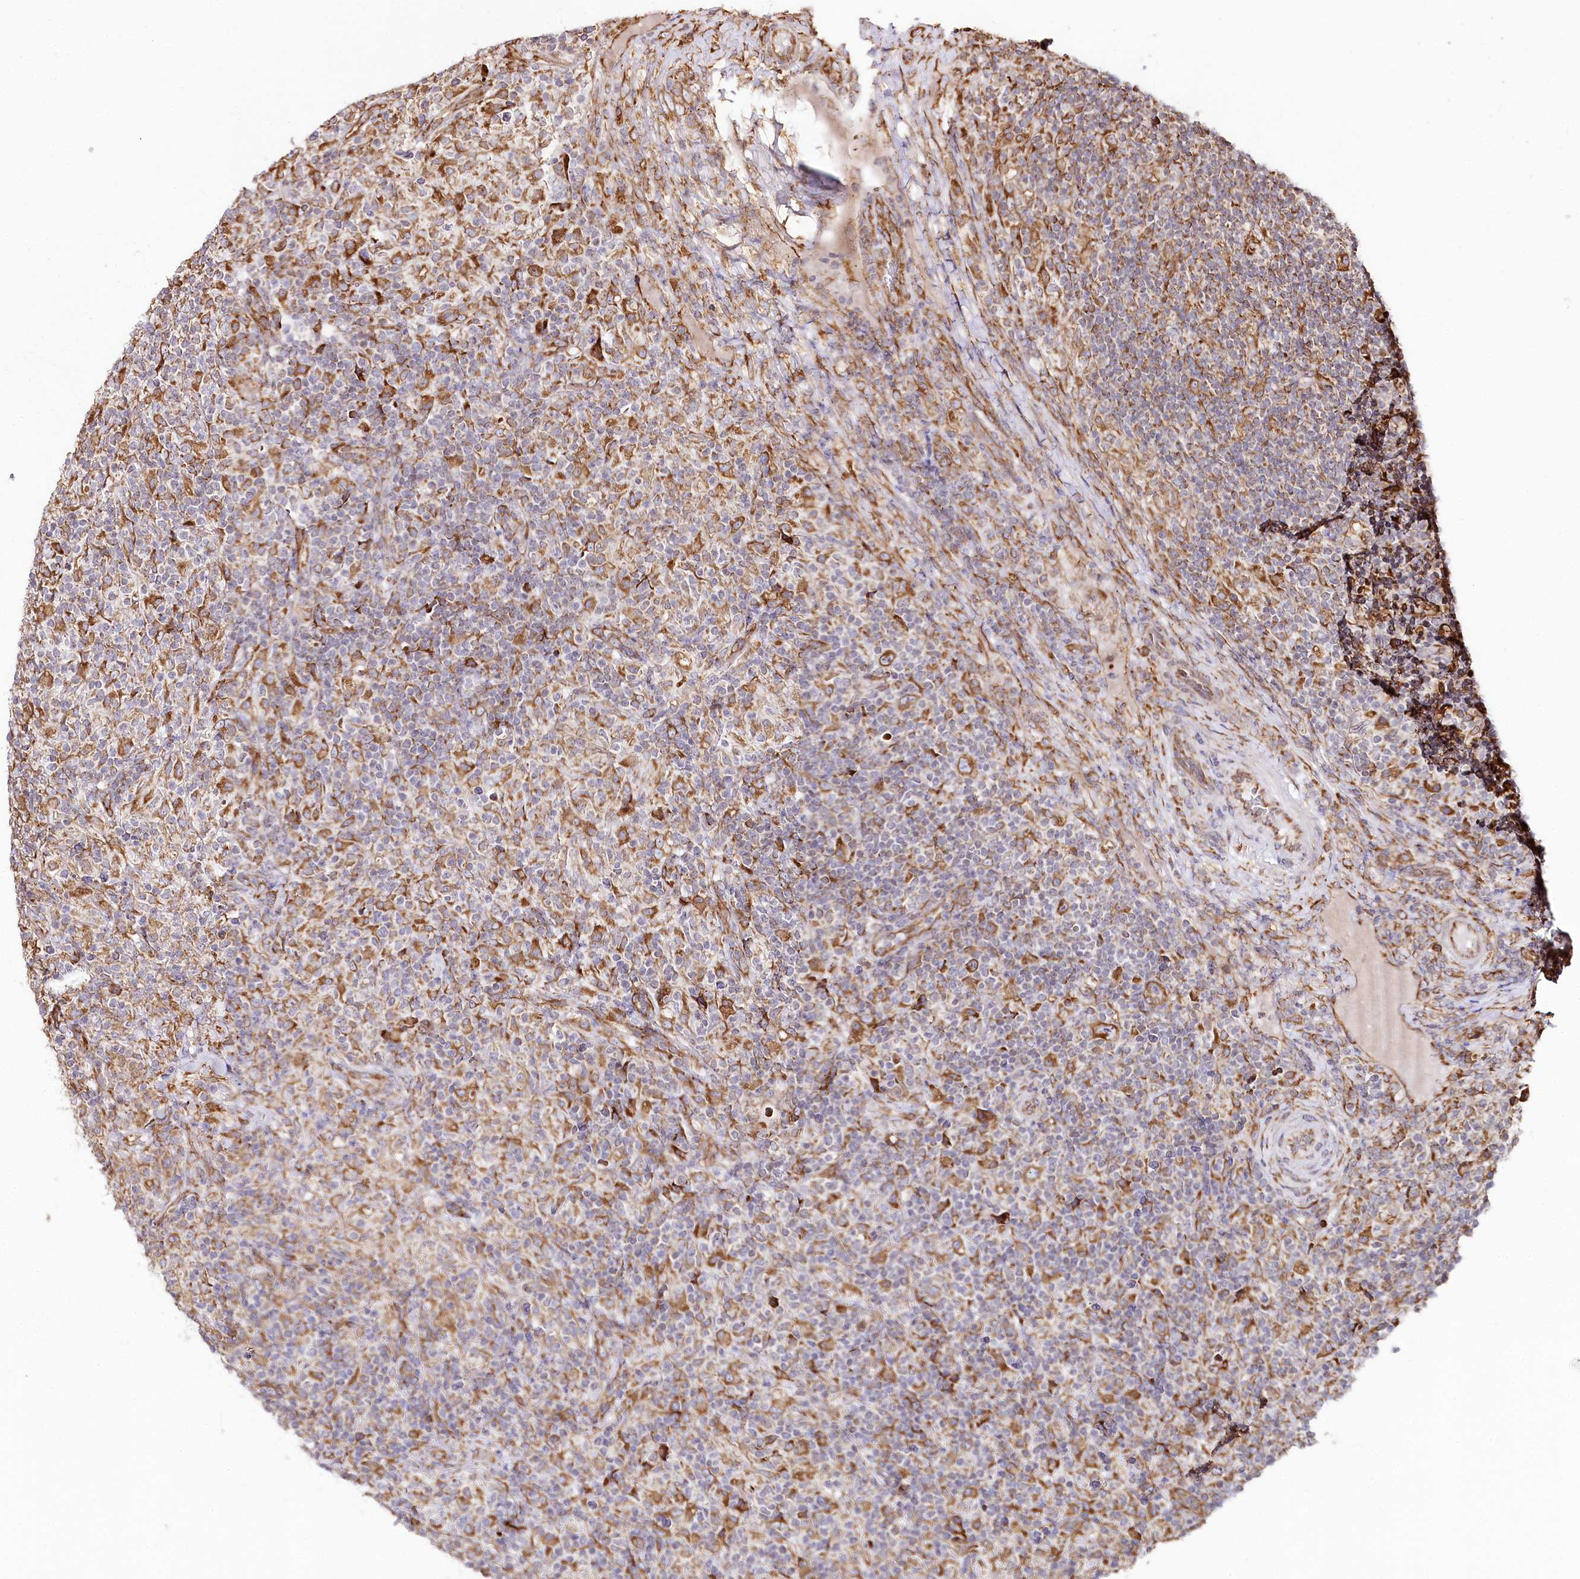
{"staining": {"intensity": "moderate", "quantity": ">75%", "location": "cytoplasmic/membranous"}, "tissue": "lymphoma", "cell_type": "Tumor cells", "image_type": "cancer", "snomed": [{"axis": "morphology", "description": "Hodgkin's disease, NOS"}, {"axis": "topography", "description": "Lymph node"}], "caption": "This image shows immunohistochemistry staining of lymphoma, with medium moderate cytoplasmic/membranous expression in about >75% of tumor cells.", "gene": "CNPY2", "patient": {"sex": "male", "age": 70}}